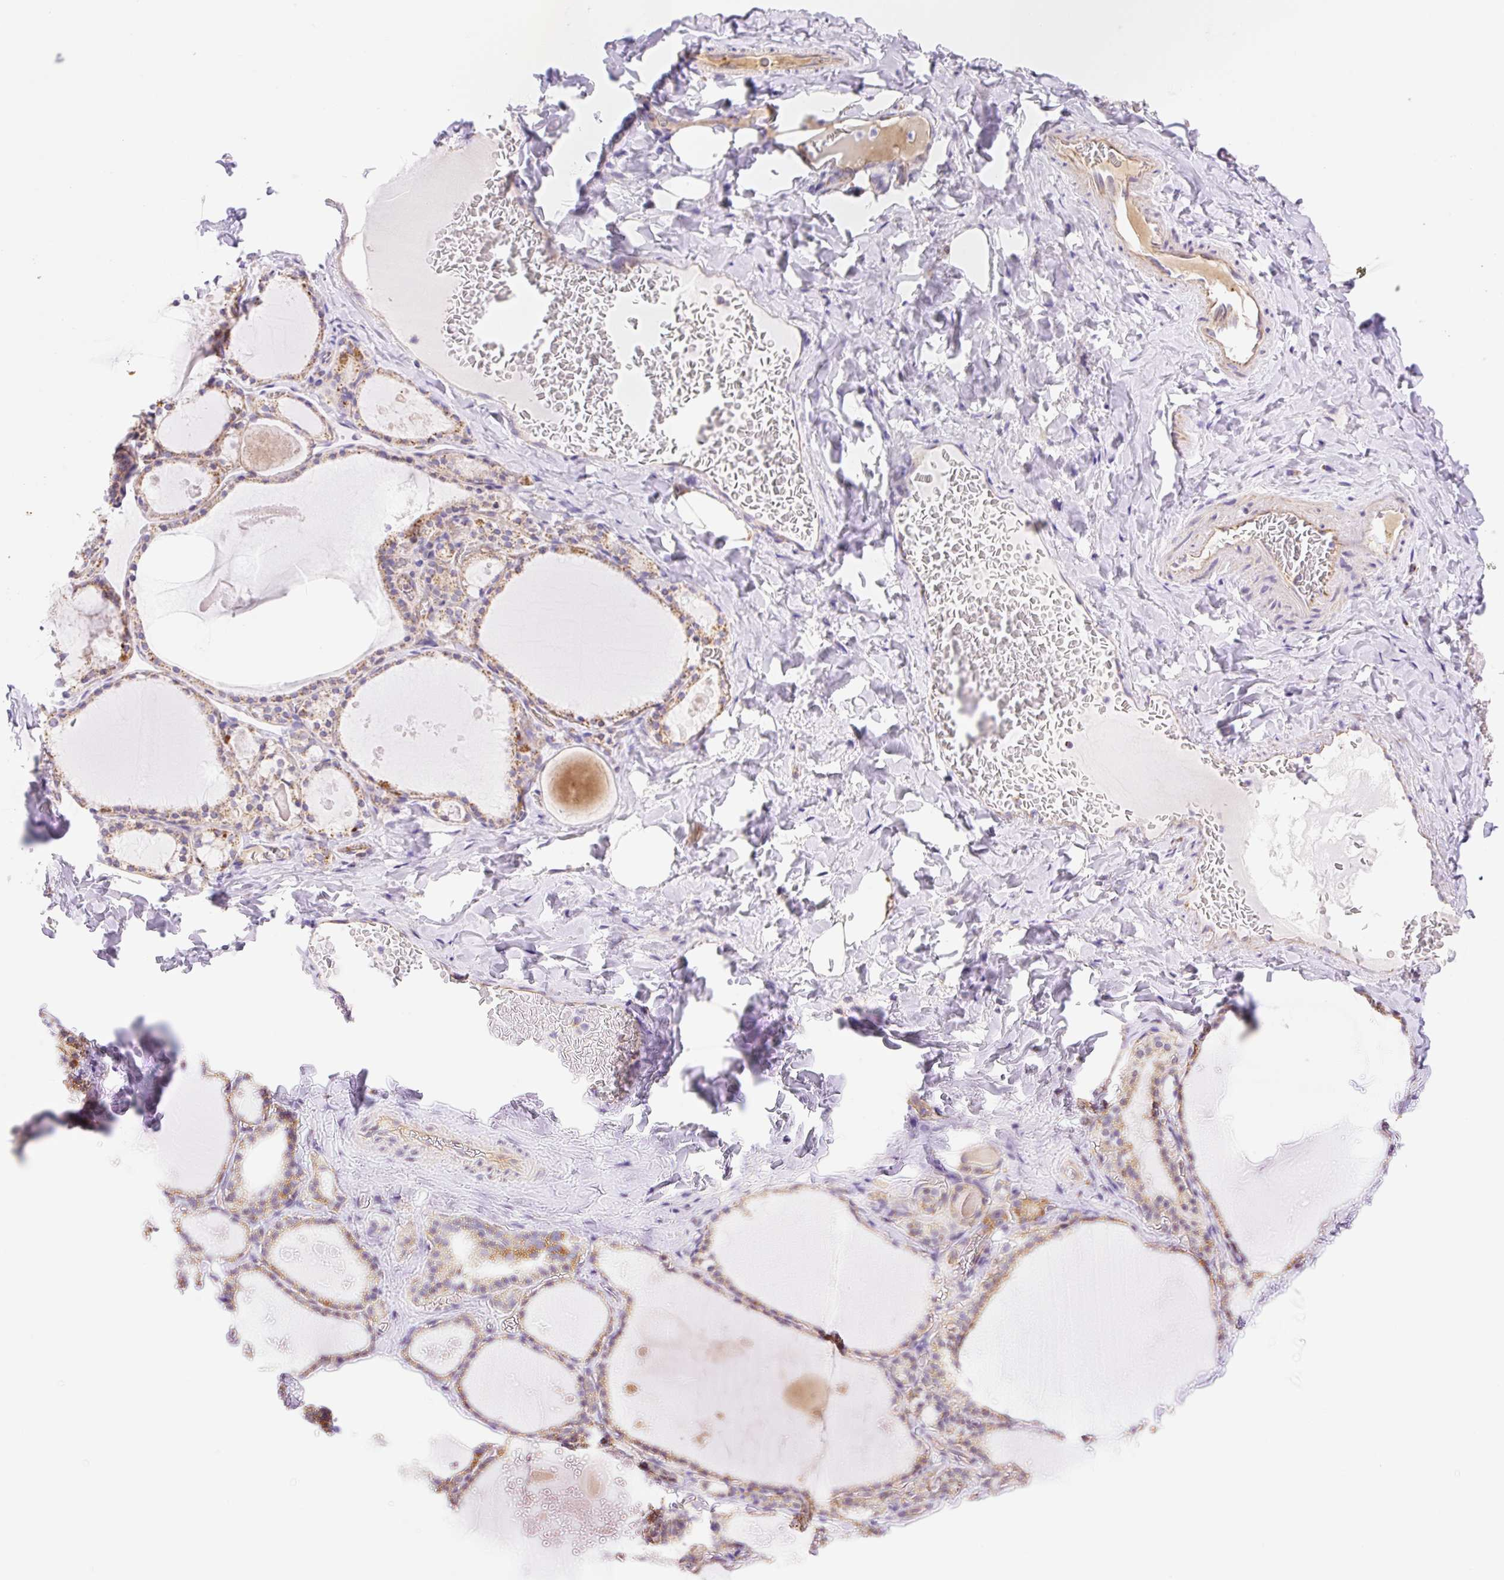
{"staining": {"intensity": "moderate", "quantity": "25%-75%", "location": "cytoplasmic/membranous"}, "tissue": "thyroid gland", "cell_type": "Glandular cells", "image_type": "normal", "snomed": [{"axis": "morphology", "description": "Normal tissue, NOS"}, {"axis": "topography", "description": "Thyroid gland"}], "caption": "Thyroid gland stained for a protein shows moderate cytoplasmic/membranous positivity in glandular cells.", "gene": "ESAM", "patient": {"sex": "male", "age": 56}}